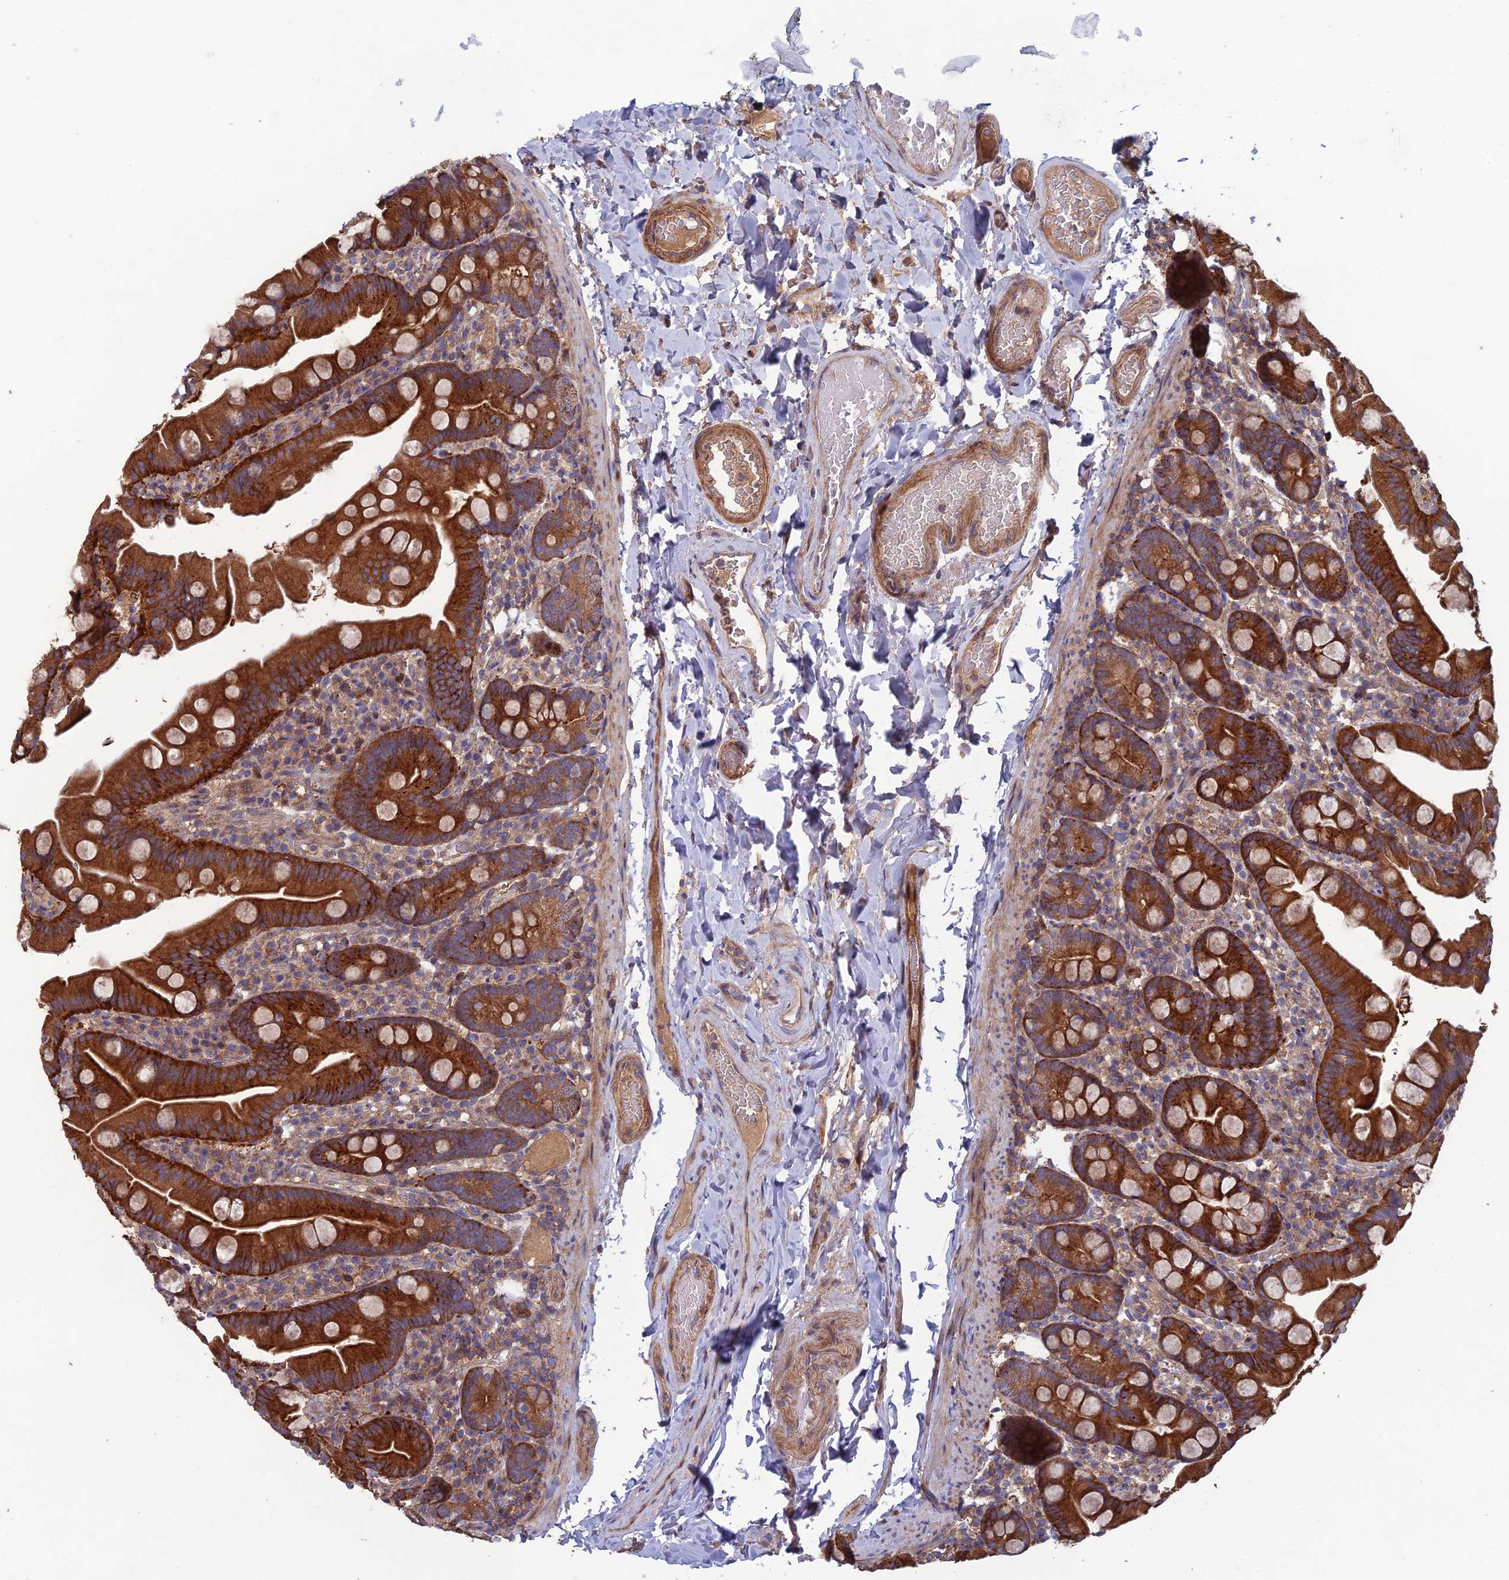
{"staining": {"intensity": "strong", "quantity": ">75%", "location": "cytoplasmic/membranous"}, "tissue": "small intestine", "cell_type": "Glandular cells", "image_type": "normal", "snomed": [{"axis": "morphology", "description": "Normal tissue, NOS"}, {"axis": "topography", "description": "Small intestine"}], "caption": "This photomicrograph shows immunohistochemistry staining of benign human small intestine, with high strong cytoplasmic/membranous expression in approximately >75% of glandular cells.", "gene": "C15orf62", "patient": {"sex": "female", "age": 68}}